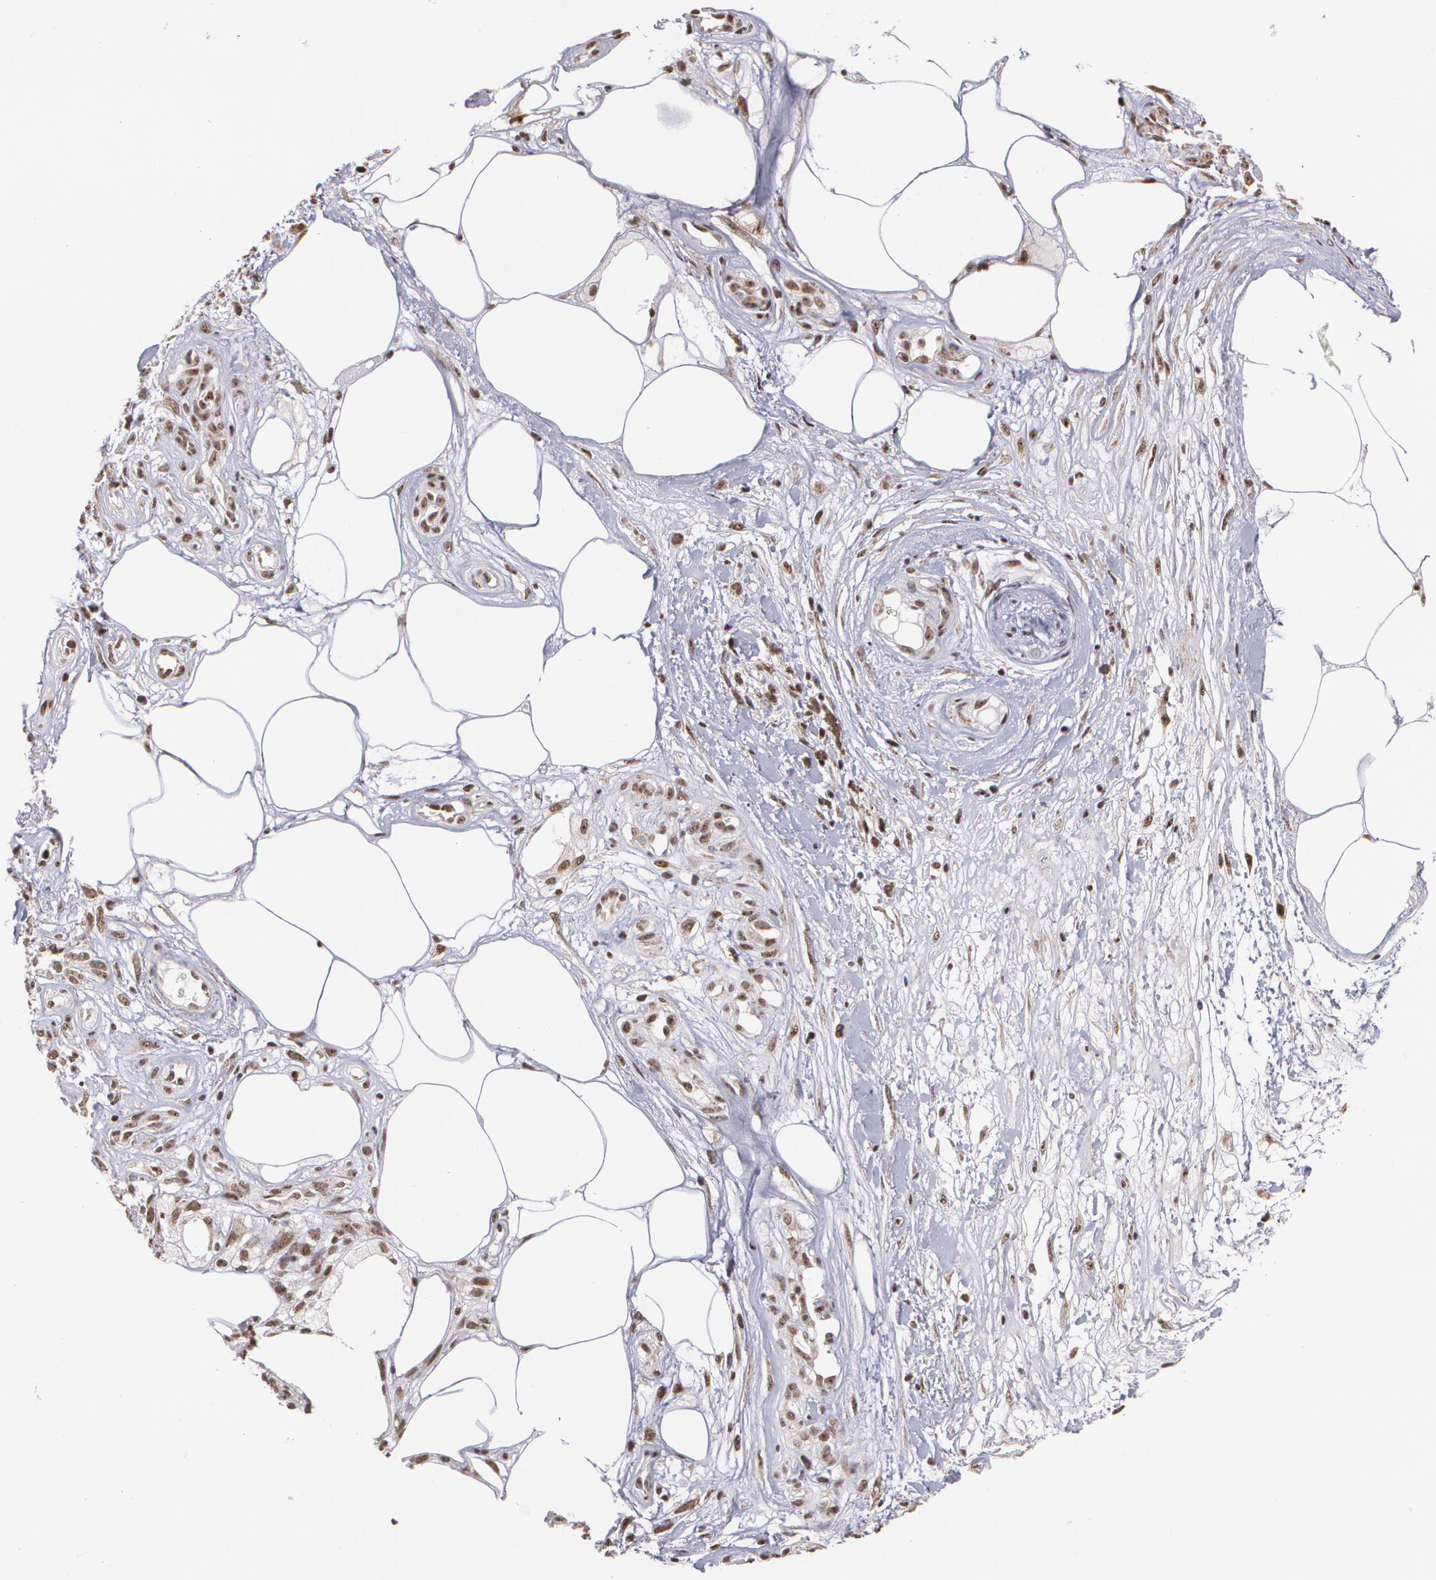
{"staining": {"intensity": "moderate", "quantity": ">75%", "location": "nuclear"}, "tissue": "melanoma", "cell_type": "Tumor cells", "image_type": "cancer", "snomed": [{"axis": "morphology", "description": "Malignant melanoma, NOS"}, {"axis": "topography", "description": "Skin"}], "caption": "An image of malignant melanoma stained for a protein demonstrates moderate nuclear brown staining in tumor cells.", "gene": "C6orf15", "patient": {"sex": "female", "age": 85}}